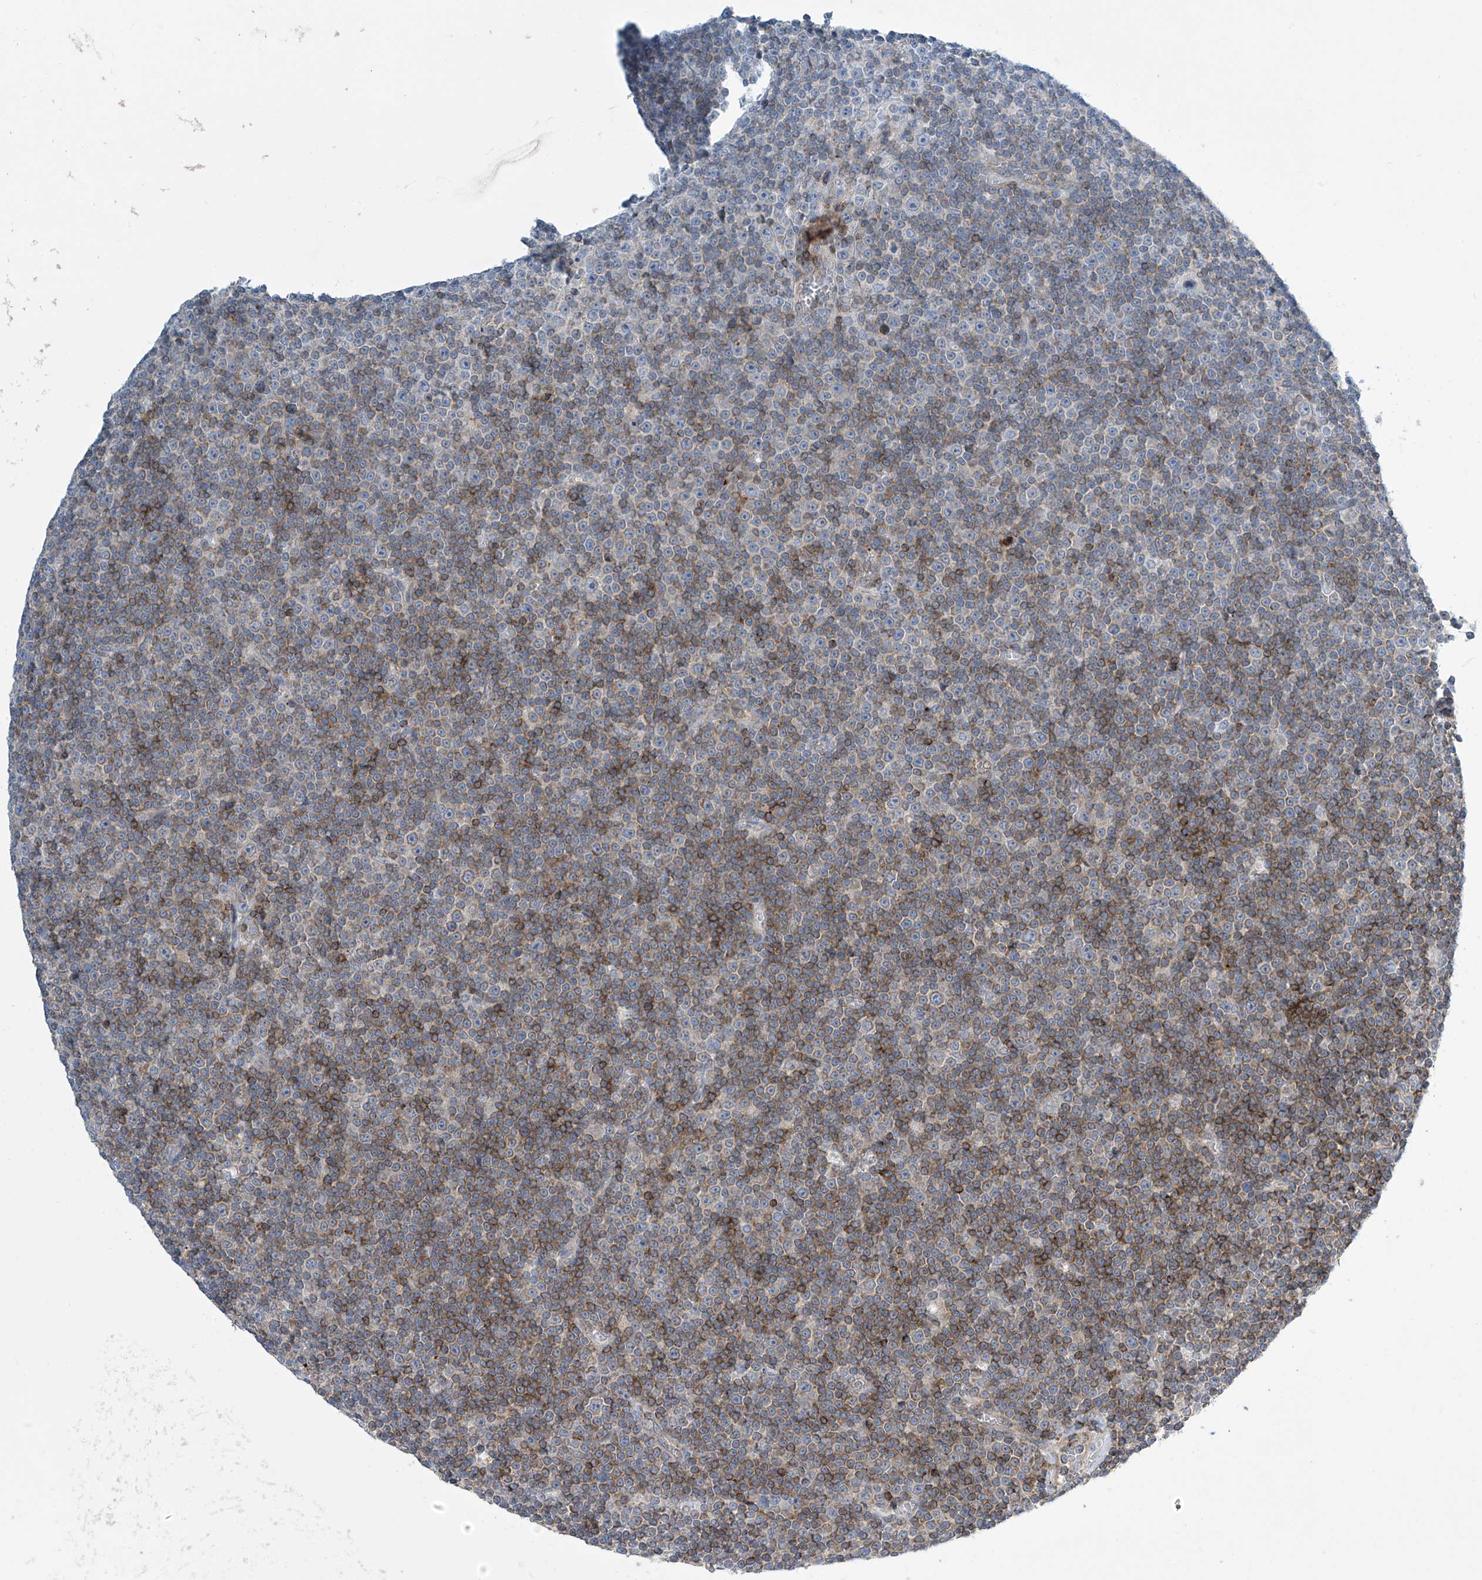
{"staining": {"intensity": "negative", "quantity": "none", "location": "none"}, "tissue": "lymphoma", "cell_type": "Tumor cells", "image_type": "cancer", "snomed": [{"axis": "morphology", "description": "Malignant lymphoma, non-Hodgkin's type, Low grade"}, {"axis": "topography", "description": "Lymph node"}], "caption": "An immunohistochemistry image of lymphoma is shown. There is no staining in tumor cells of lymphoma.", "gene": "IBA57", "patient": {"sex": "female", "age": 67}}